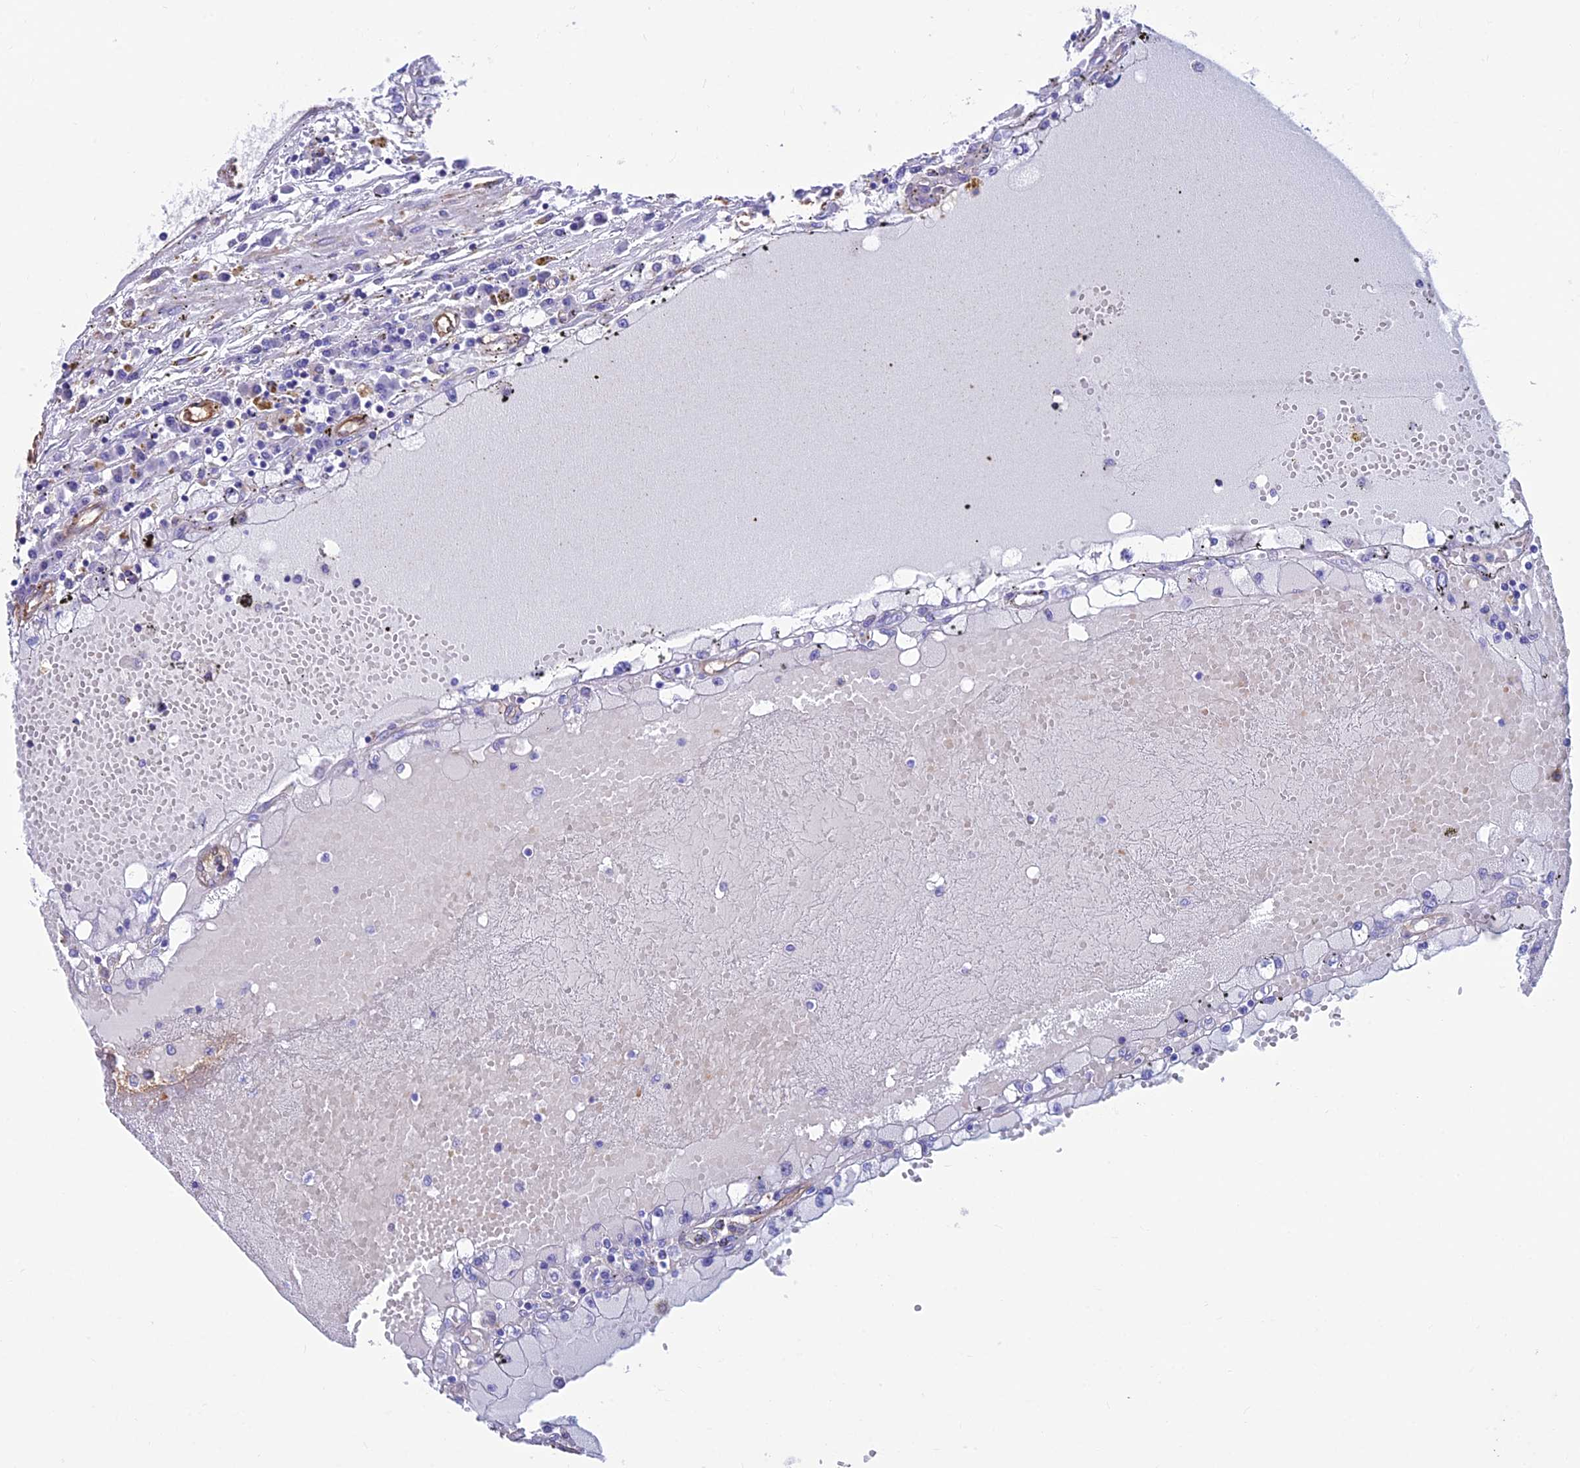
{"staining": {"intensity": "negative", "quantity": "none", "location": "none"}, "tissue": "renal cancer", "cell_type": "Tumor cells", "image_type": "cancer", "snomed": [{"axis": "morphology", "description": "Adenocarcinoma, NOS"}, {"axis": "topography", "description": "Kidney"}], "caption": "Immunohistochemical staining of human adenocarcinoma (renal) reveals no significant positivity in tumor cells. (DAB IHC visualized using brightfield microscopy, high magnification).", "gene": "RTN4RL1", "patient": {"sex": "male", "age": 56}}